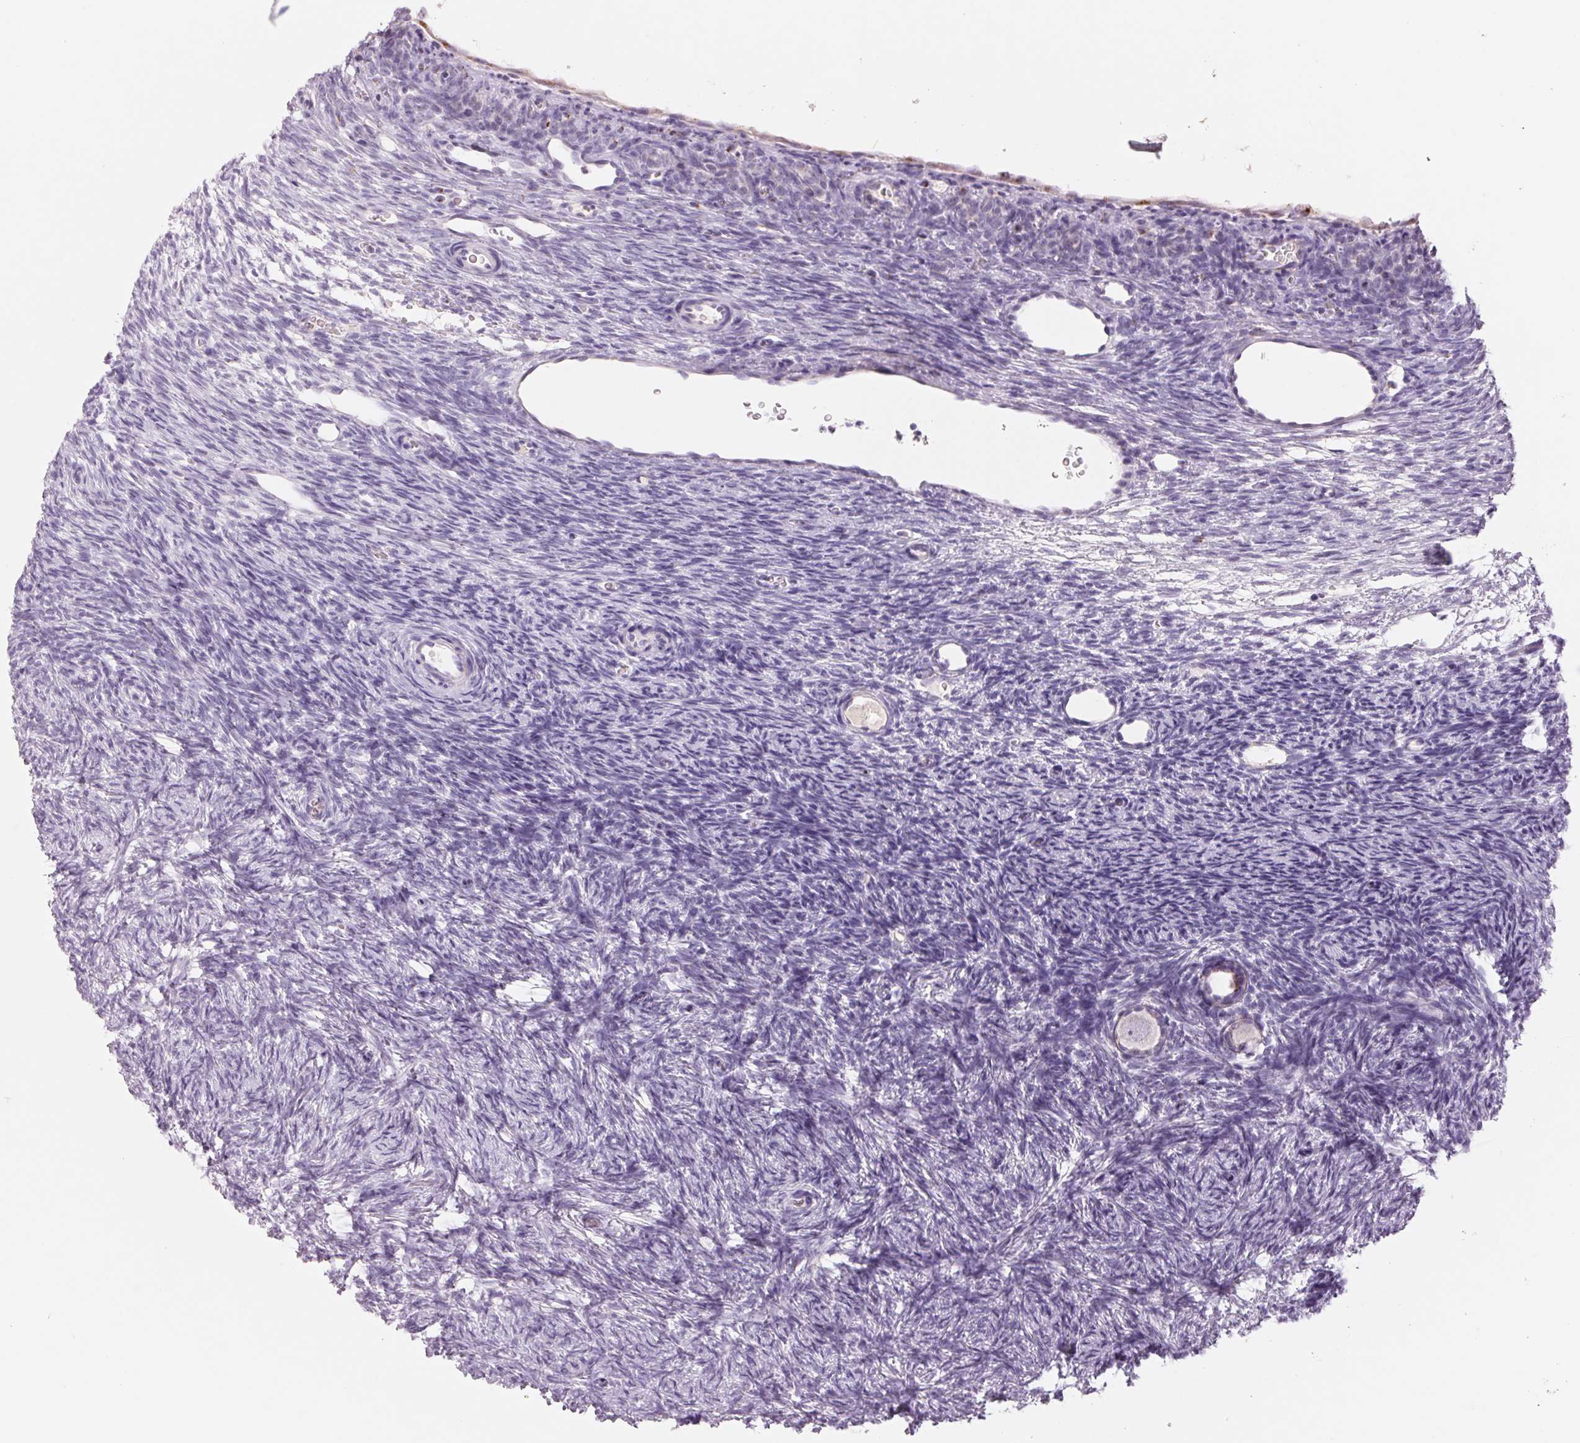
{"staining": {"intensity": "negative", "quantity": "none", "location": "none"}, "tissue": "ovary", "cell_type": "Follicle cells", "image_type": "normal", "snomed": [{"axis": "morphology", "description": "Normal tissue, NOS"}, {"axis": "topography", "description": "Ovary"}], "caption": "The IHC histopathology image has no significant positivity in follicle cells of ovary. (Stains: DAB immunohistochemistry (IHC) with hematoxylin counter stain, Microscopy: brightfield microscopy at high magnification).", "gene": "GALNT7", "patient": {"sex": "female", "age": 34}}